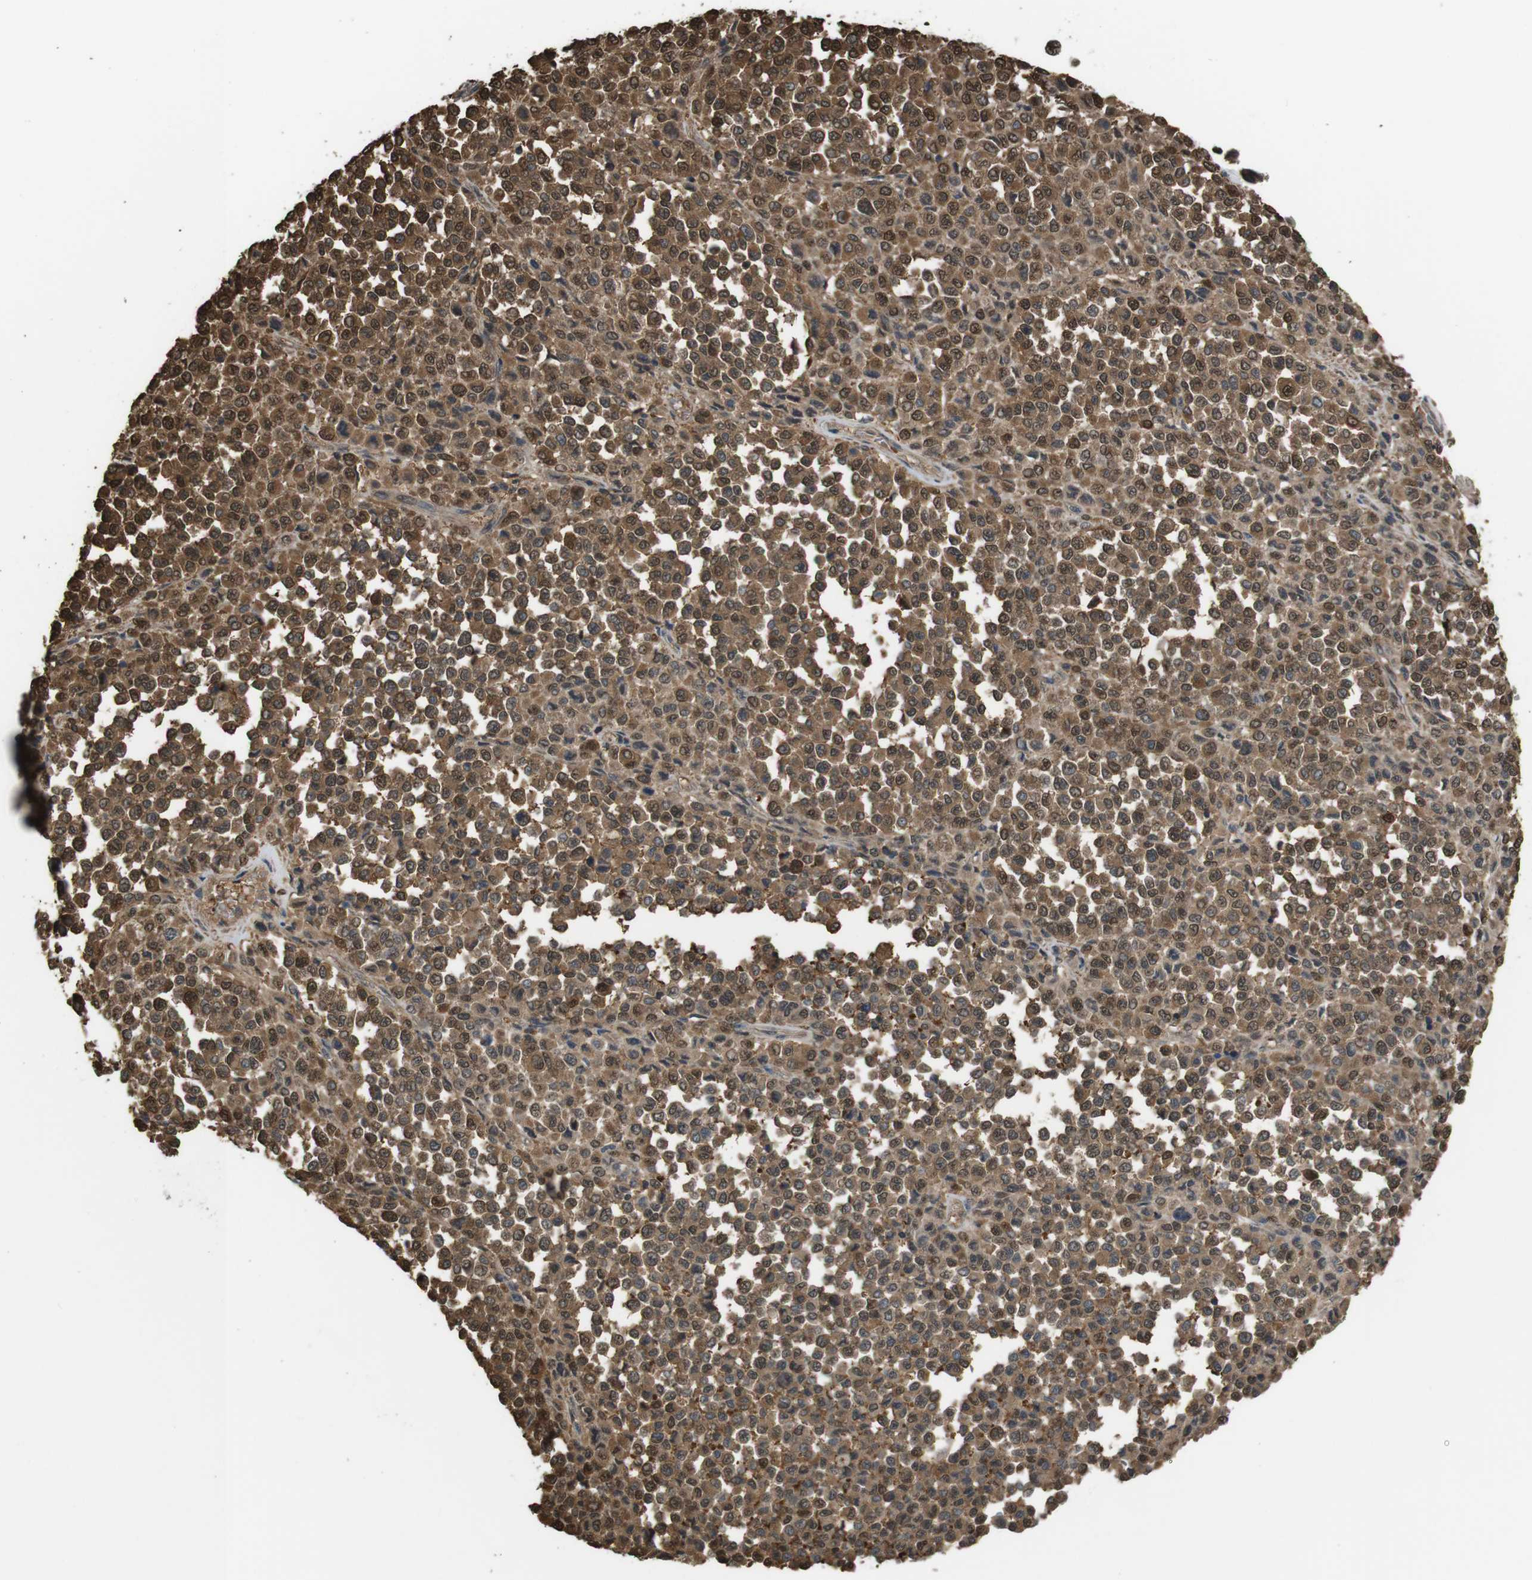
{"staining": {"intensity": "strong", "quantity": ">75%", "location": "cytoplasmic/membranous,nuclear"}, "tissue": "melanoma", "cell_type": "Tumor cells", "image_type": "cancer", "snomed": [{"axis": "morphology", "description": "Malignant melanoma, Metastatic site"}, {"axis": "topography", "description": "Pancreas"}], "caption": "DAB (3,3'-diaminobenzidine) immunohistochemical staining of human malignant melanoma (metastatic site) shows strong cytoplasmic/membranous and nuclear protein positivity in approximately >75% of tumor cells.", "gene": "ARHGDIA", "patient": {"sex": "female", "age": 30}}